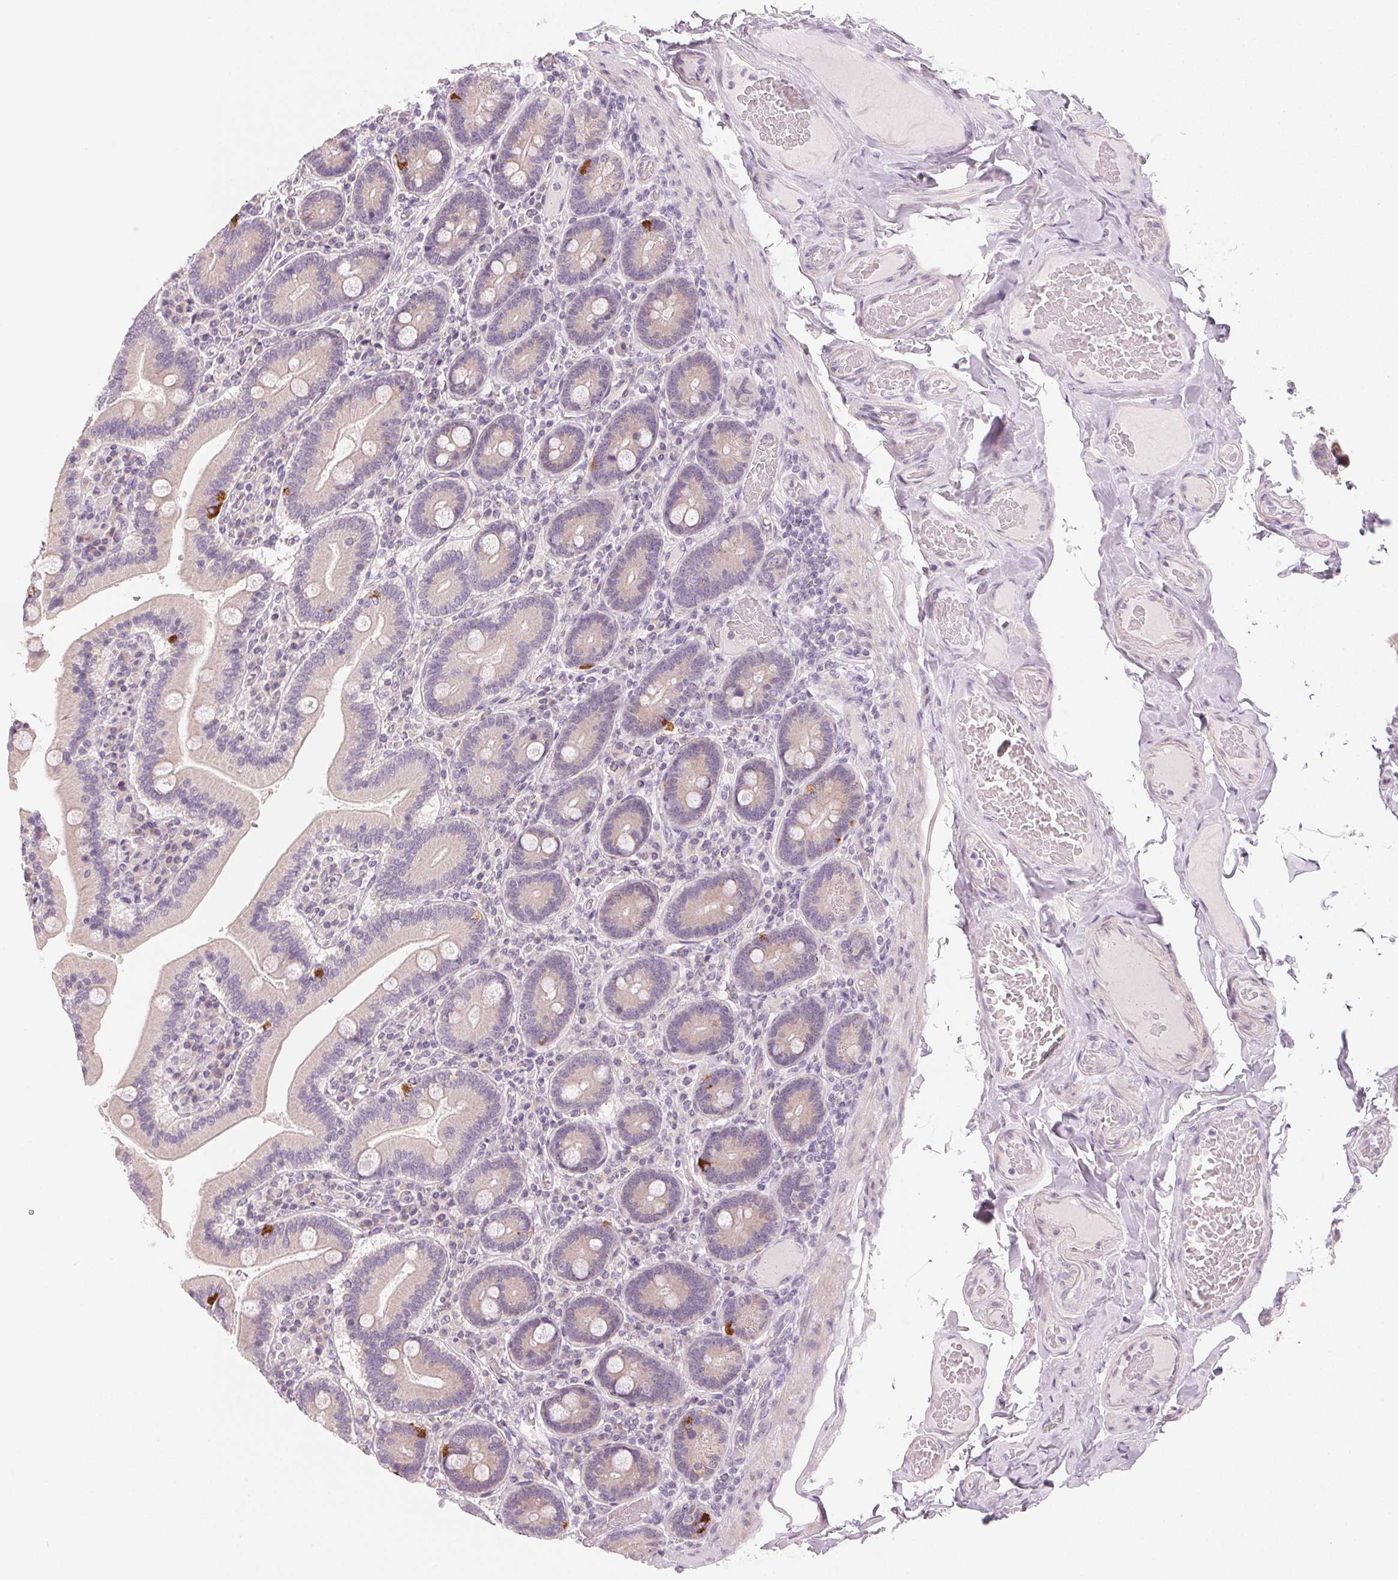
{"staining": {"intensity": "strong", "quantity": "<25%", "location": "cytoplasmic/membranous"}, "tissue": "duodenum", "cell_type": "Glandular cells", "image_type": "normal", "snomed": [{"axis": "morphology", "description": "Normal tissue, NOS"}, {"axis": "topography", "description": "Duodenum"}], "caption": "Immunohistochemical staining of benign duodenum displays medium levels of strong cytoplasmic/membranous staining in about <25% of glandular cells.", "gene": "MYBL1", "patient": {"sex": "female", "age": 62}}